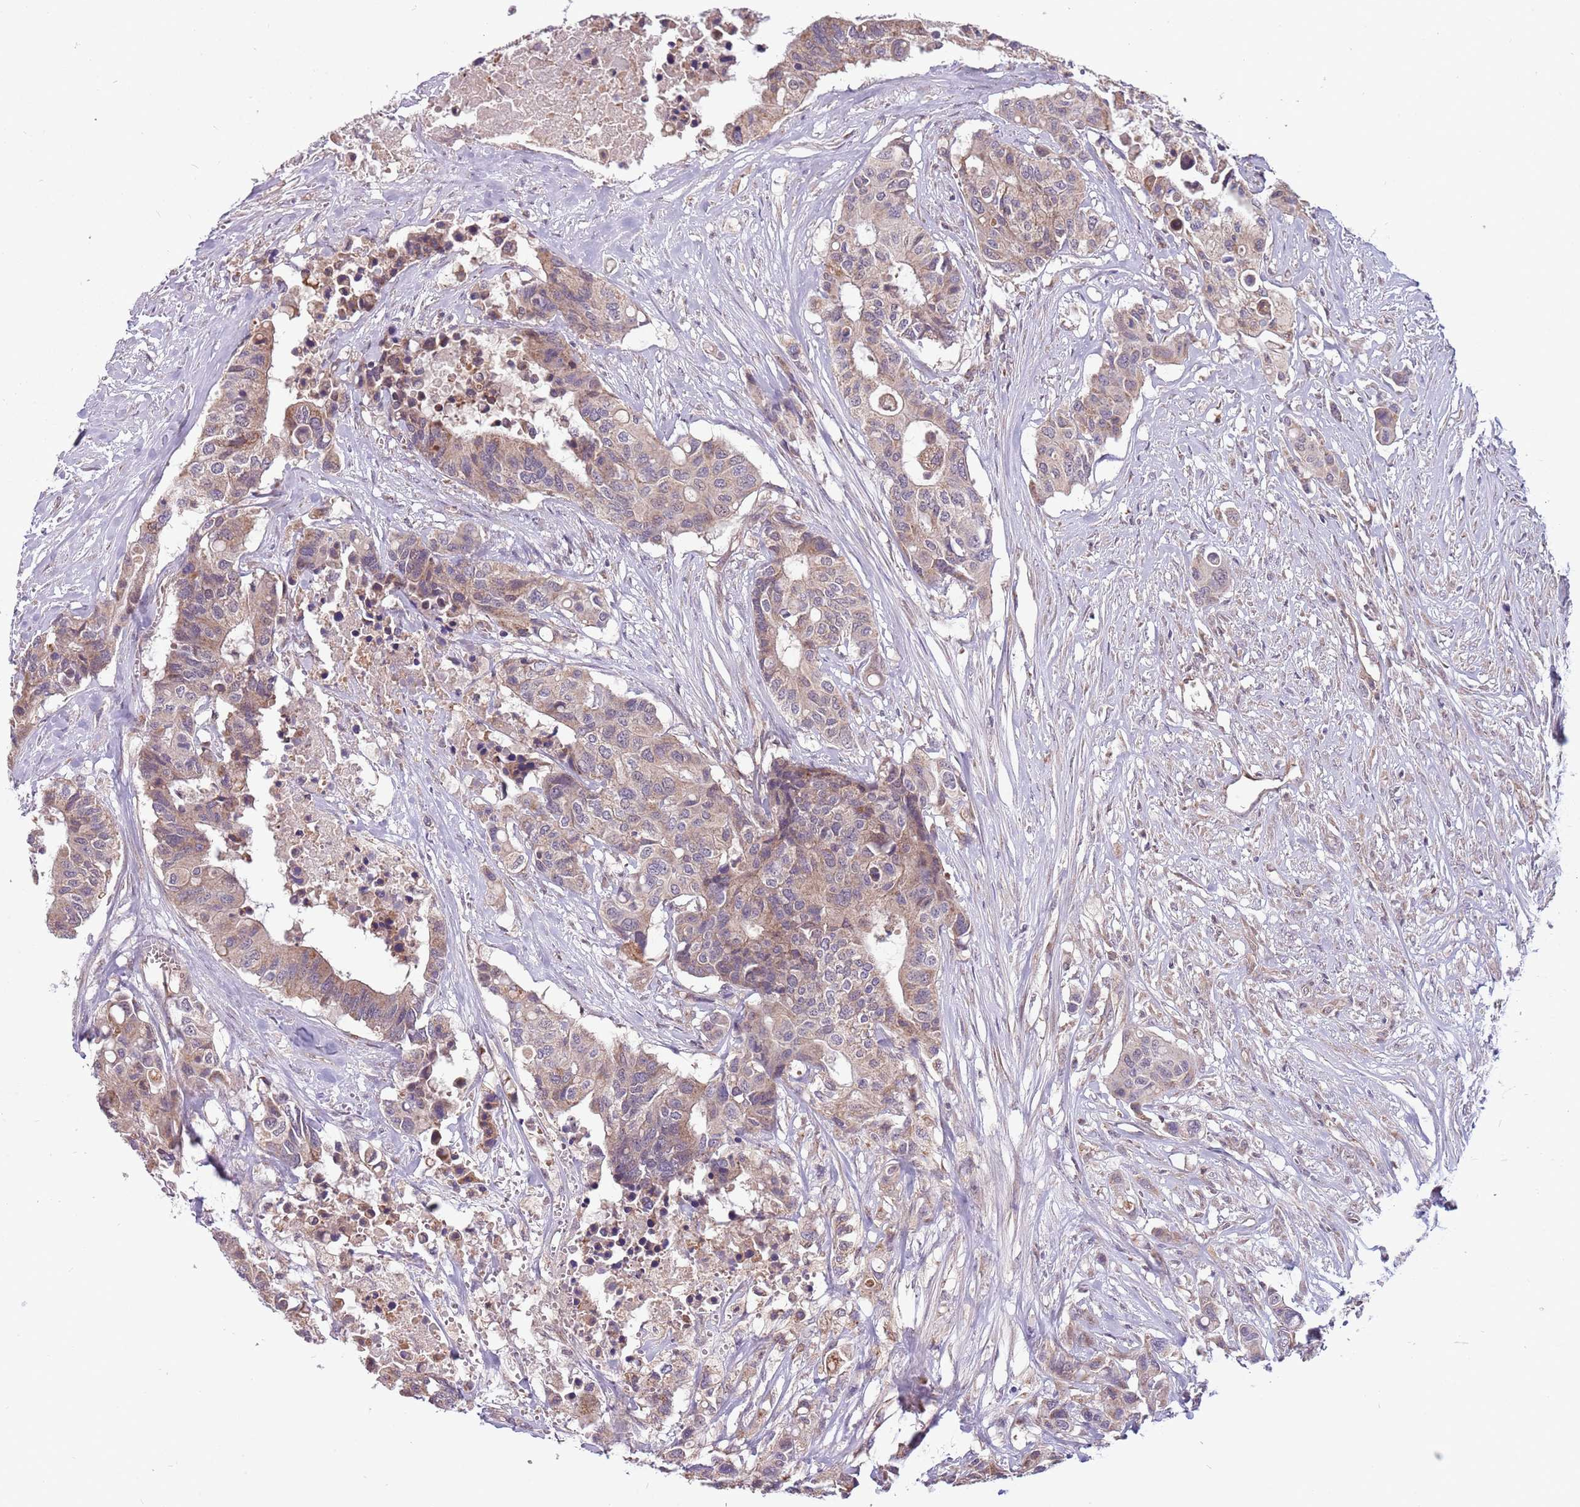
{"staining": {"intensity": "moderate", "quantity": "<25%", "location": "cytoplasmic/membranous"}, "tissue": "colorectal cancer", "cell_type": "Tumor cells", "image_type": "cancer", "snomed": [{"axis": "morphology", "description": "Adenocarcinoma, NOS"}, {"axis": "topography", "description": "Colon"}], "caption": "Human colorectal cancer stained with a brown dye displays moderate cytoplasmic/membranous positive expression in about <25% of tumor cells.", "gene": "RNF181", "patient": {"sex": "male", "age": 77}}